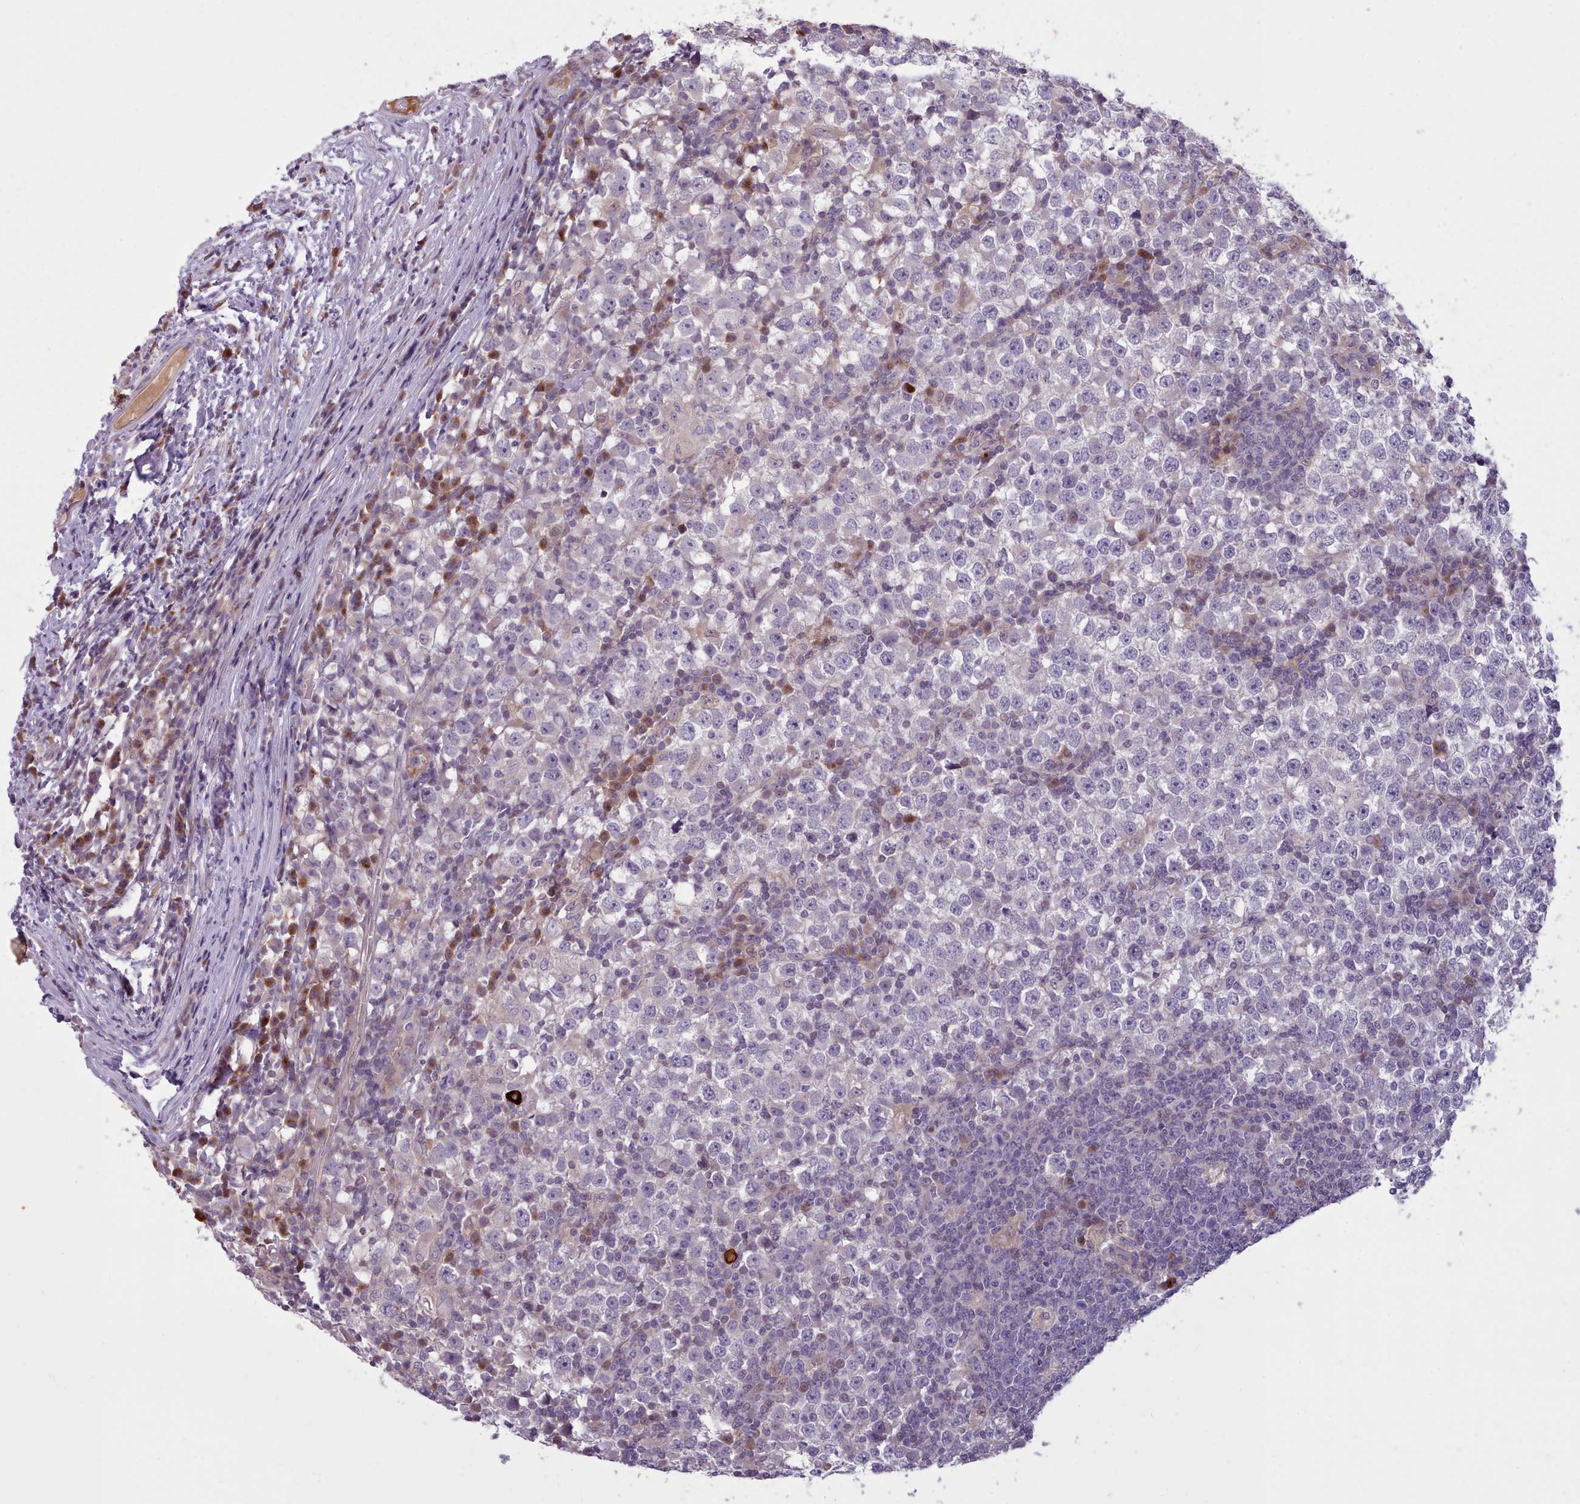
{"staining": {"intensity": "negative", "quantity": "none", "location": "none"}, "tissue": "testis cancer", "cell_type": "Tumor cells", "image_type": "cancer", "snomed": [{"axis": "morphology", "description": "Seminoma, NOS"}, {"axis": "topography", "description": "Testis"}], "caption": "Immunohistochemistry of testis cancer (seminoma) demonstrates no staining in tumor cells. The staining is performed using DAB (3,3'-diaminobenzidine) brown chromogen with nuclei counter-stained in using hematoxylin.", "gene": "NMRK1", "patient": {"sex": "male", "age": 65}}